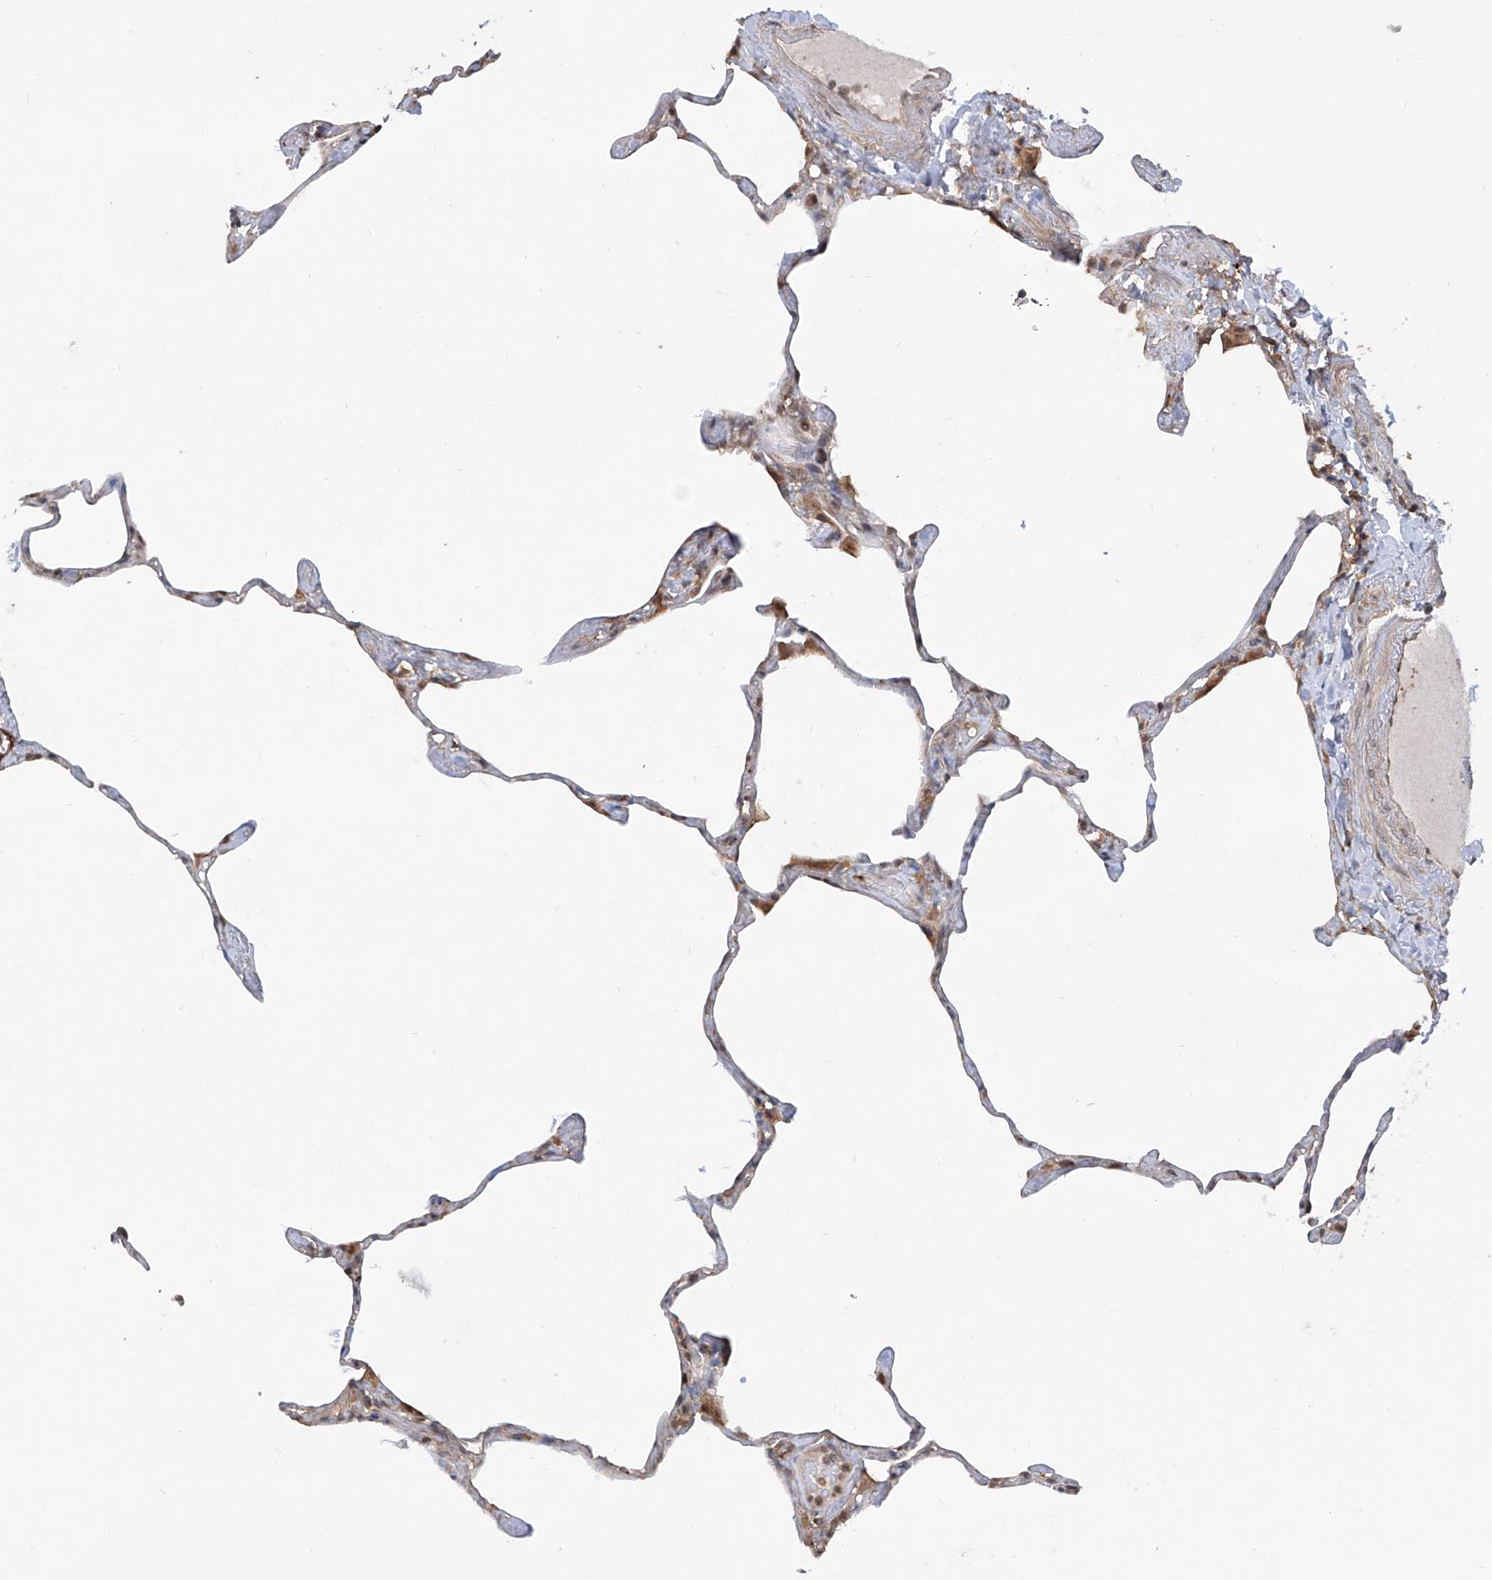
{"staining": {"intensity": "weak", "quantity": "<25%", "location": "cytoplasmic/membranous"}, "tissue": "lung", "cell_type": "Alveolar cells", "image_type": "normal", "snomed": [{"axis": "morphology", "description": "Normal tissue, NOS"}, {"axis": "topography", "description": "Lung"}], "caption": "Alveolar cells are negative for protein expression in normal human lung. (DAB IHC, high magnification).", "gene": "HOXC8", "patient": {"sex": "male", "age": 65}}